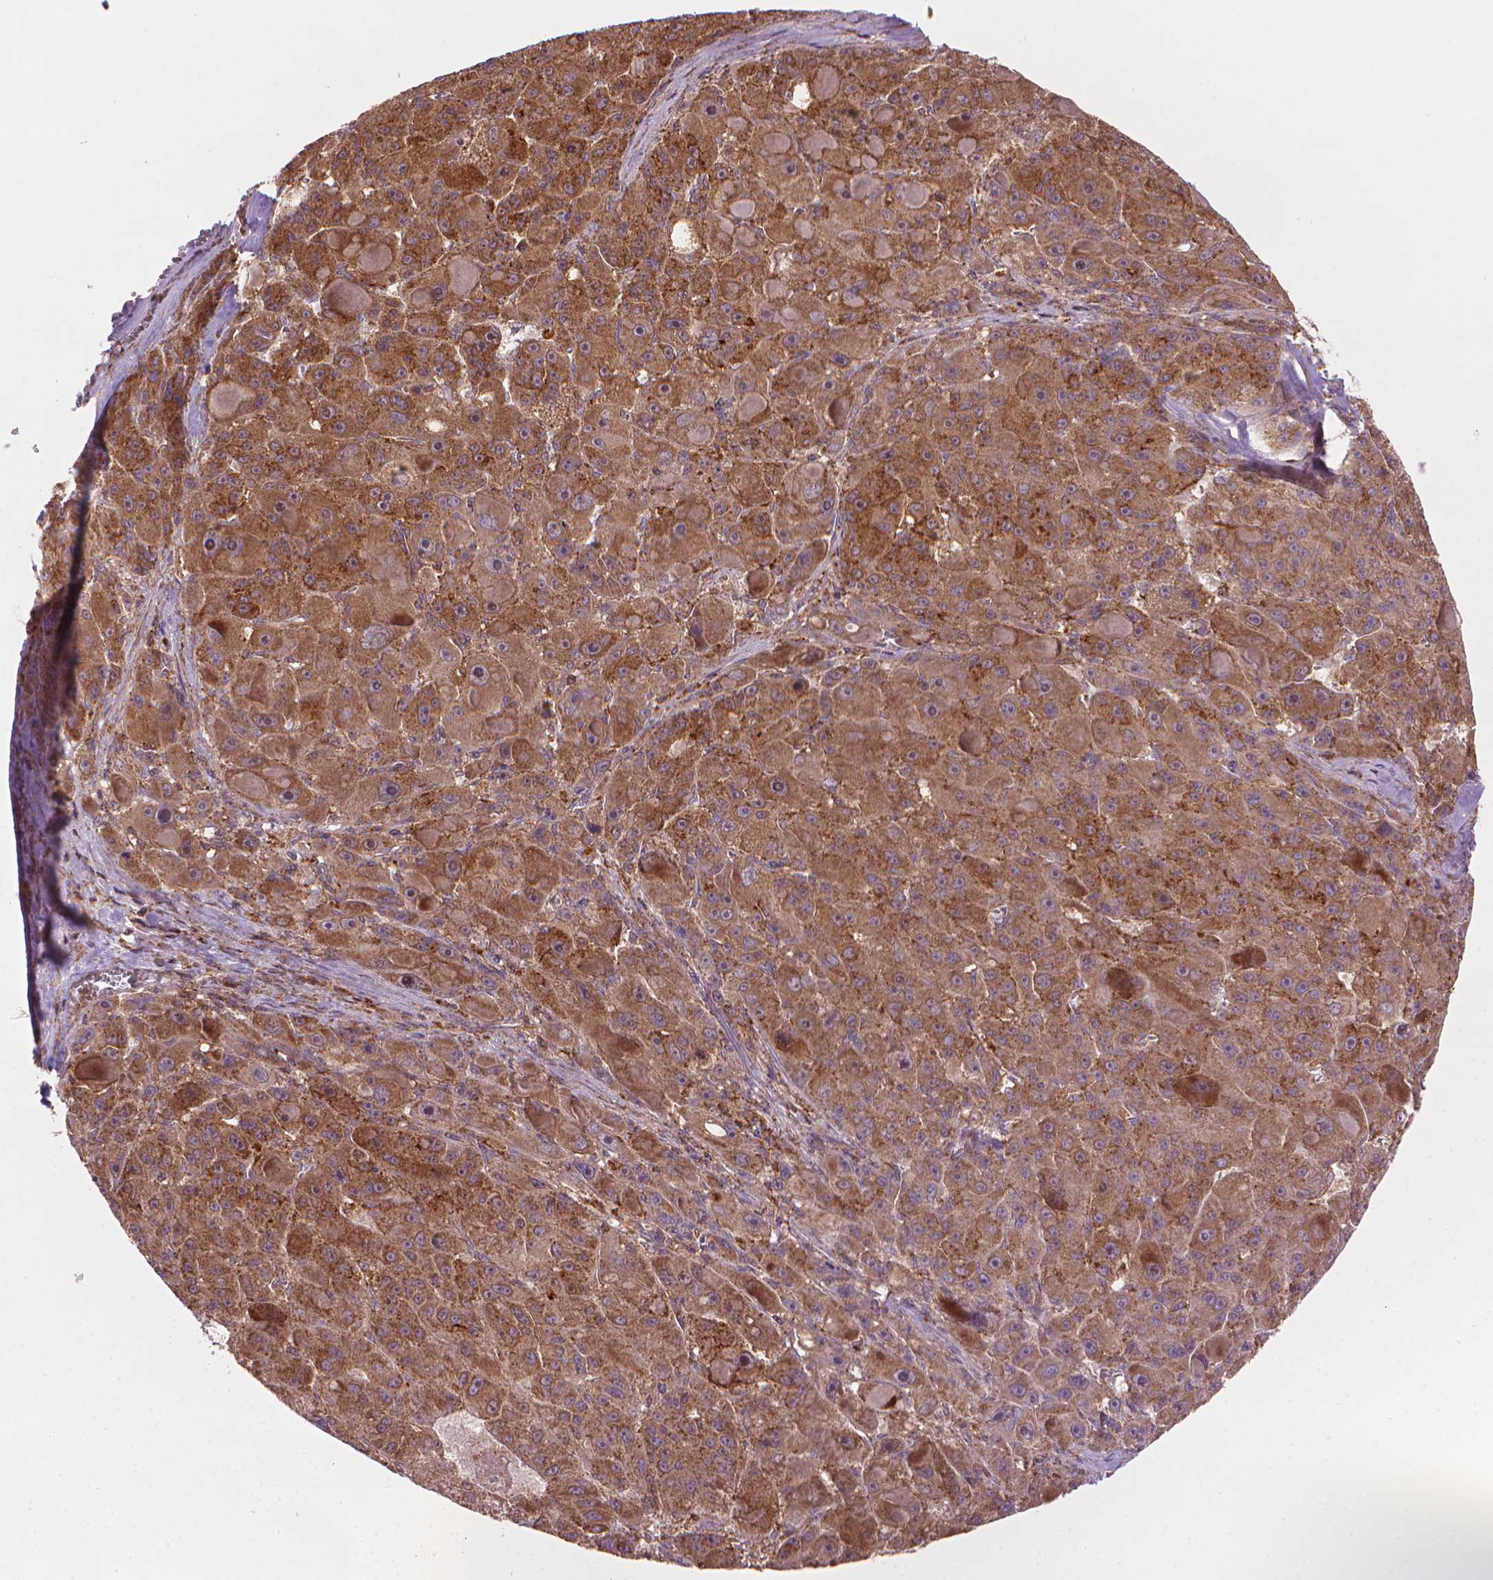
{"staining": {"intensity": "moderate", "quantity": ">75%", "location": "cytoplasmic/membranous"}, "tissue": "liver cancer", "cell_type": "Tumor cells", "image_type": "cancer", "snomed": [{"axis": "morphology", "description": "Carcinoma, Hepatocellular, NOS"}, {"axis": "topography", "description": "Liver"}], "caption": "A brown stain labels moderate cytoplasmic/membranous expression of a protein in human hepatocellular carcinoma (liver) tumor cells.", "gene": "VARS2", "patient": {"sex": "male", "age": 76}}